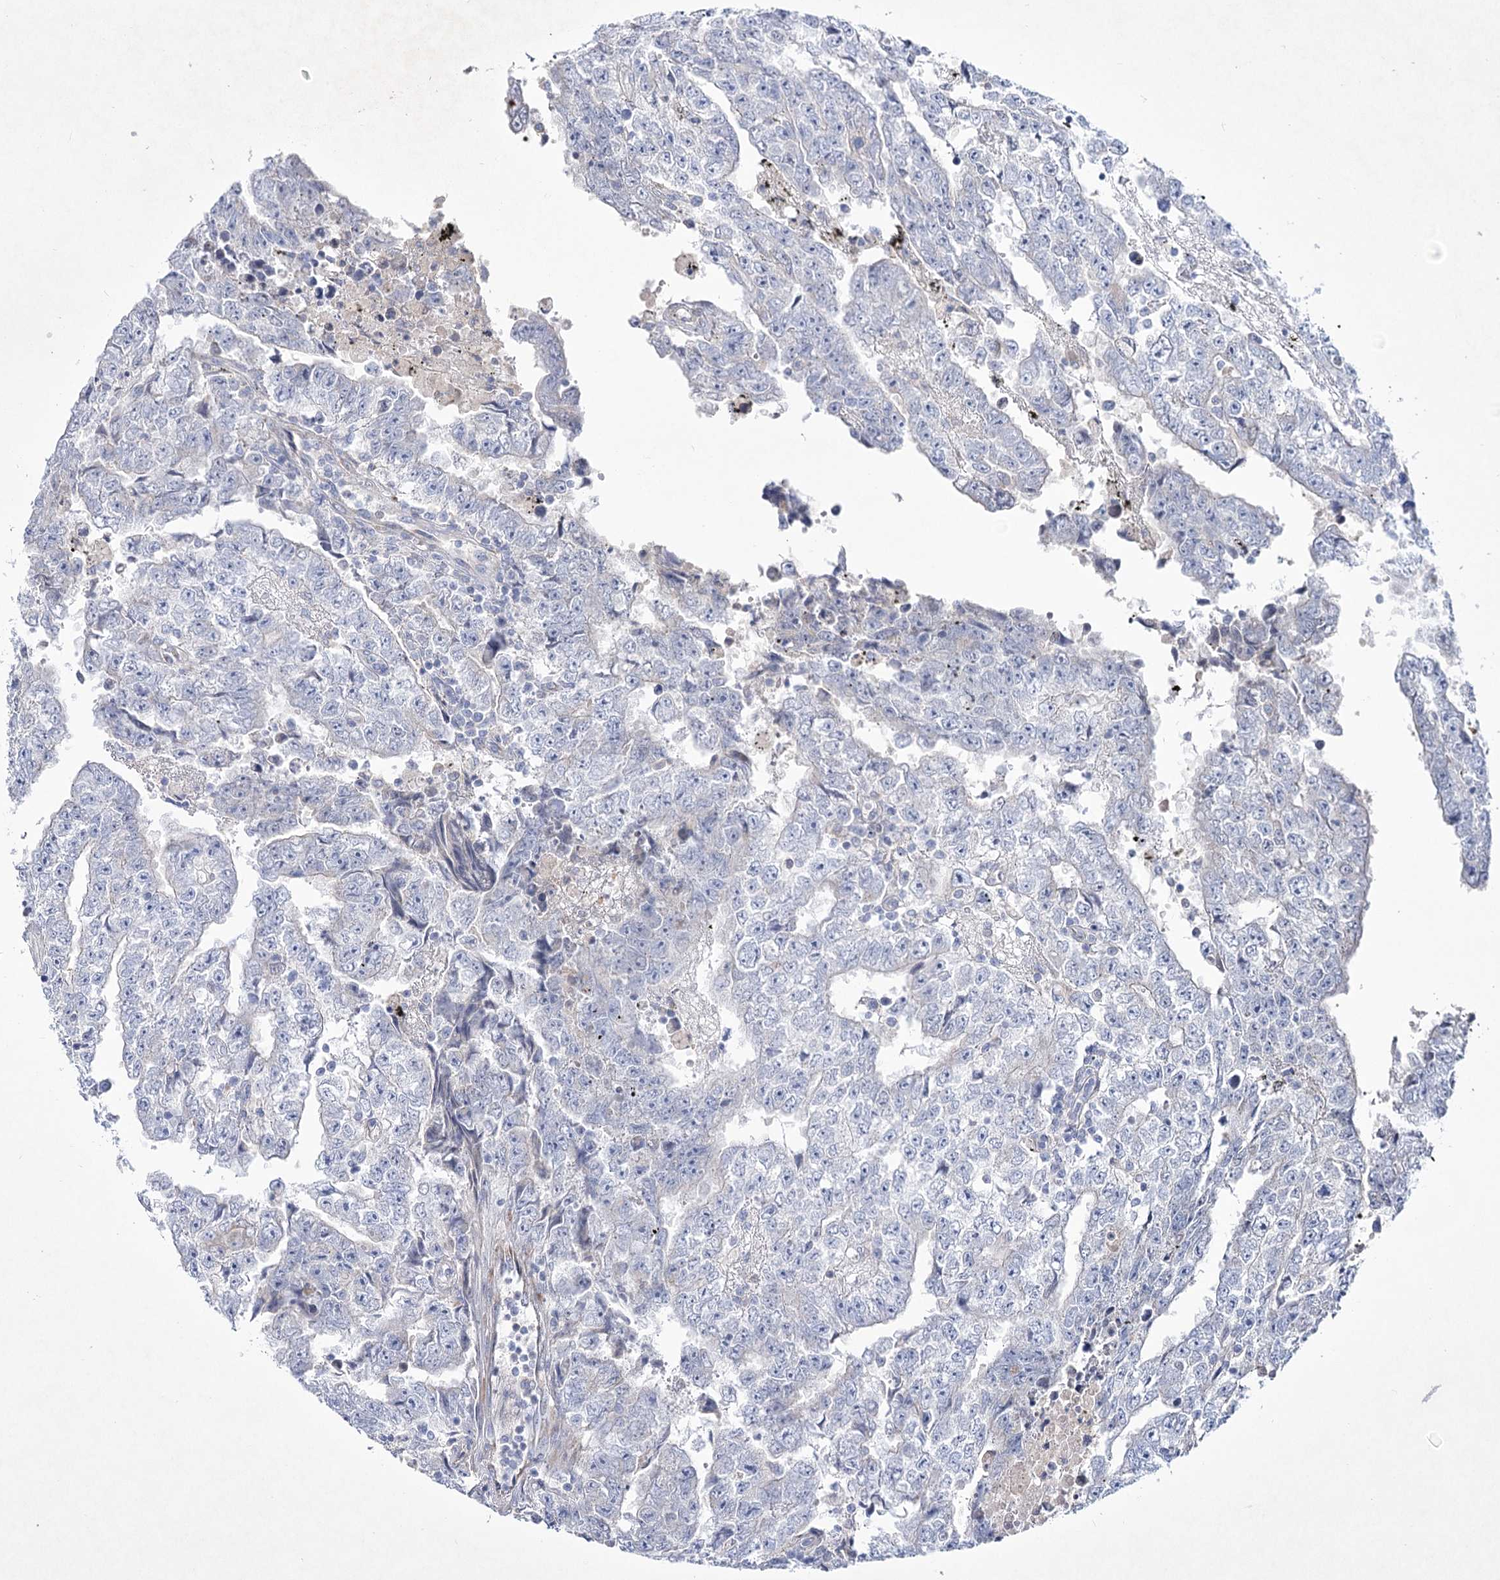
{"staining": {"intensity": "negative", "quantity": "none", "location": "none"}, "tissue": "testis cancer", "cell_type": "Tumor cells", "image_type": "cancer", "snomed": [{"axis": "morphology", "description": "Carcinoma, Embryonal, NOS"}, {"axis": "topography", "description": "Testis"}], "caption": "Tumor cells show no significant positivity in testis cancer.", "gene": "ARFGEF3", "patient": {"sex": "male", "age": 25}}